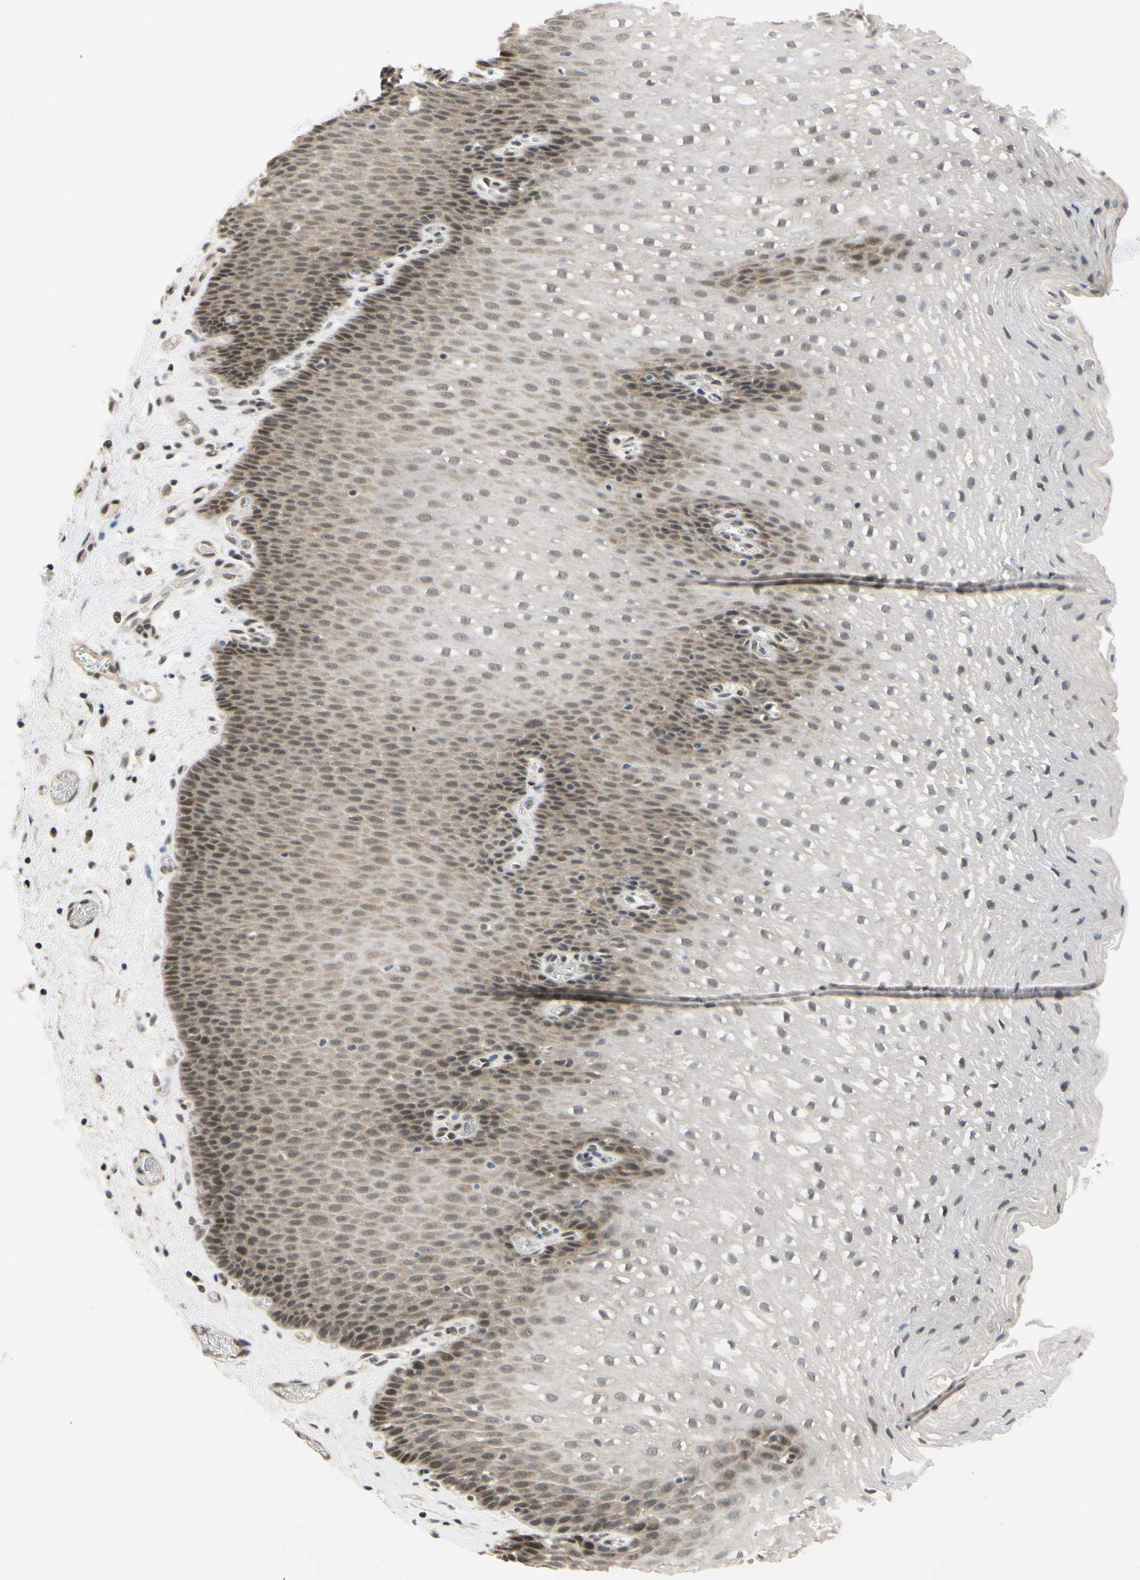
{"staining": {"intensity": "moderate", "quantity": "25%-75%", "location": "cytoplasmic/membranous,nuclear"}, "tissue": "esophagus", "cell_type": "Squamous epithelial cells", "image_type": "normal", "snomed": [{"axis": "morphology", "description": "Normal tissue, NOS"}, {"axis": "topography", "description": "Esophagus"}], "caption": "About 25%-75% of squamous epithelial cells in normal human esophagus demonstrate moderate cytoplasmic/membranous,nuclear protein staining as visualized by brown immunohistochemical staining.", "gene": "TAF4", "patient": {"sex": "male", "age": 48}}